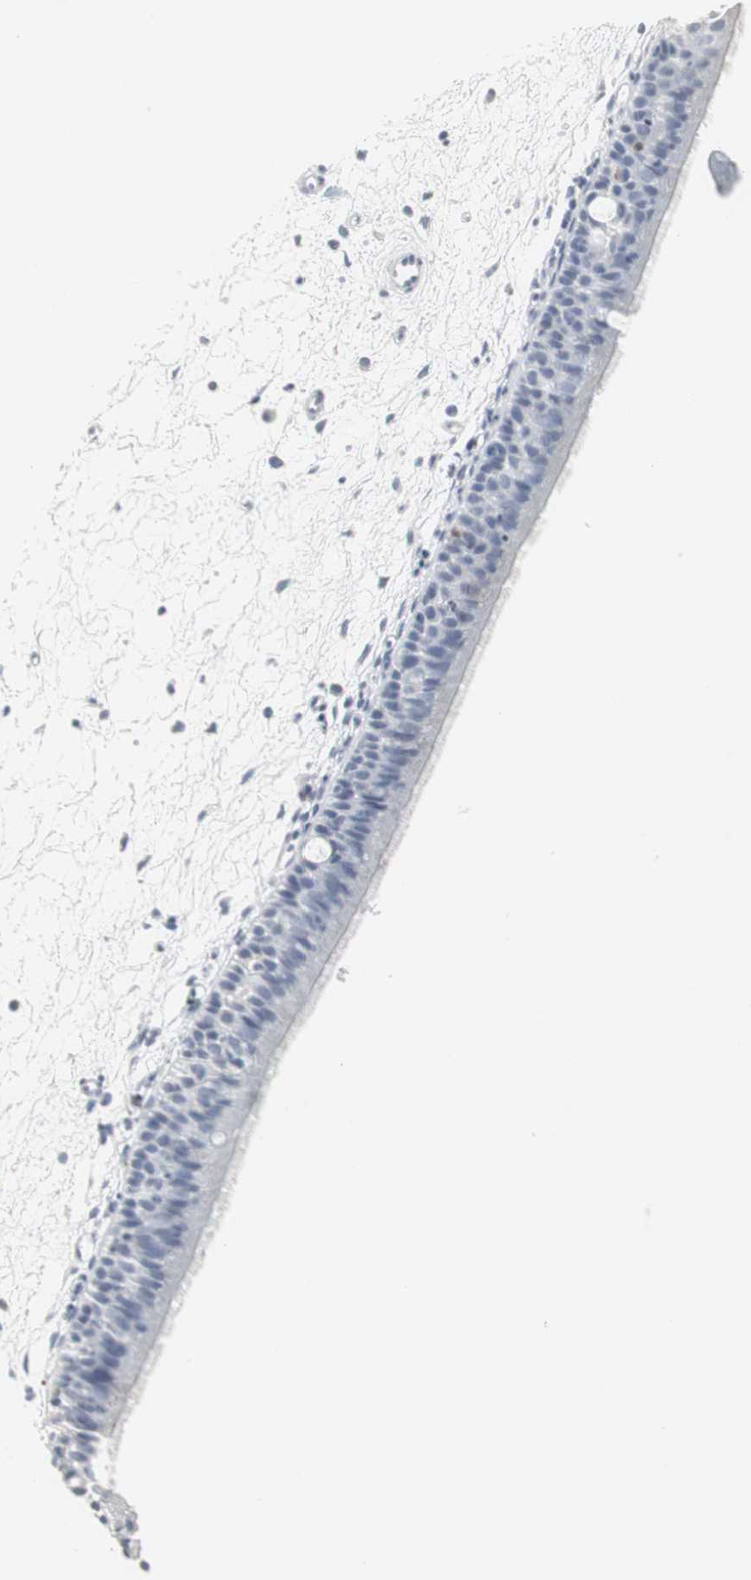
{"staining": {"intensity": "negative", "quantity": "none", "location": "none"}, "tissue": "nasopharynx", "cell_type": "Respiratory epithelial cells", "image_type": "normal", "snomed": [{"axis": "morphology", "description": "Normal tissue, NOS"}, {"axis": "topography", "description": "Nasopharynx"}], "caption": "Respiratory epithelial cells show no significant positivity in unremarkable nasopharynx. (DAB immunohistochemistry (IHC) visualized using brightfield microscopy, high magnification).", "gene": "PPP1R14A", "patient": {"sex": "female", "age": 54}}